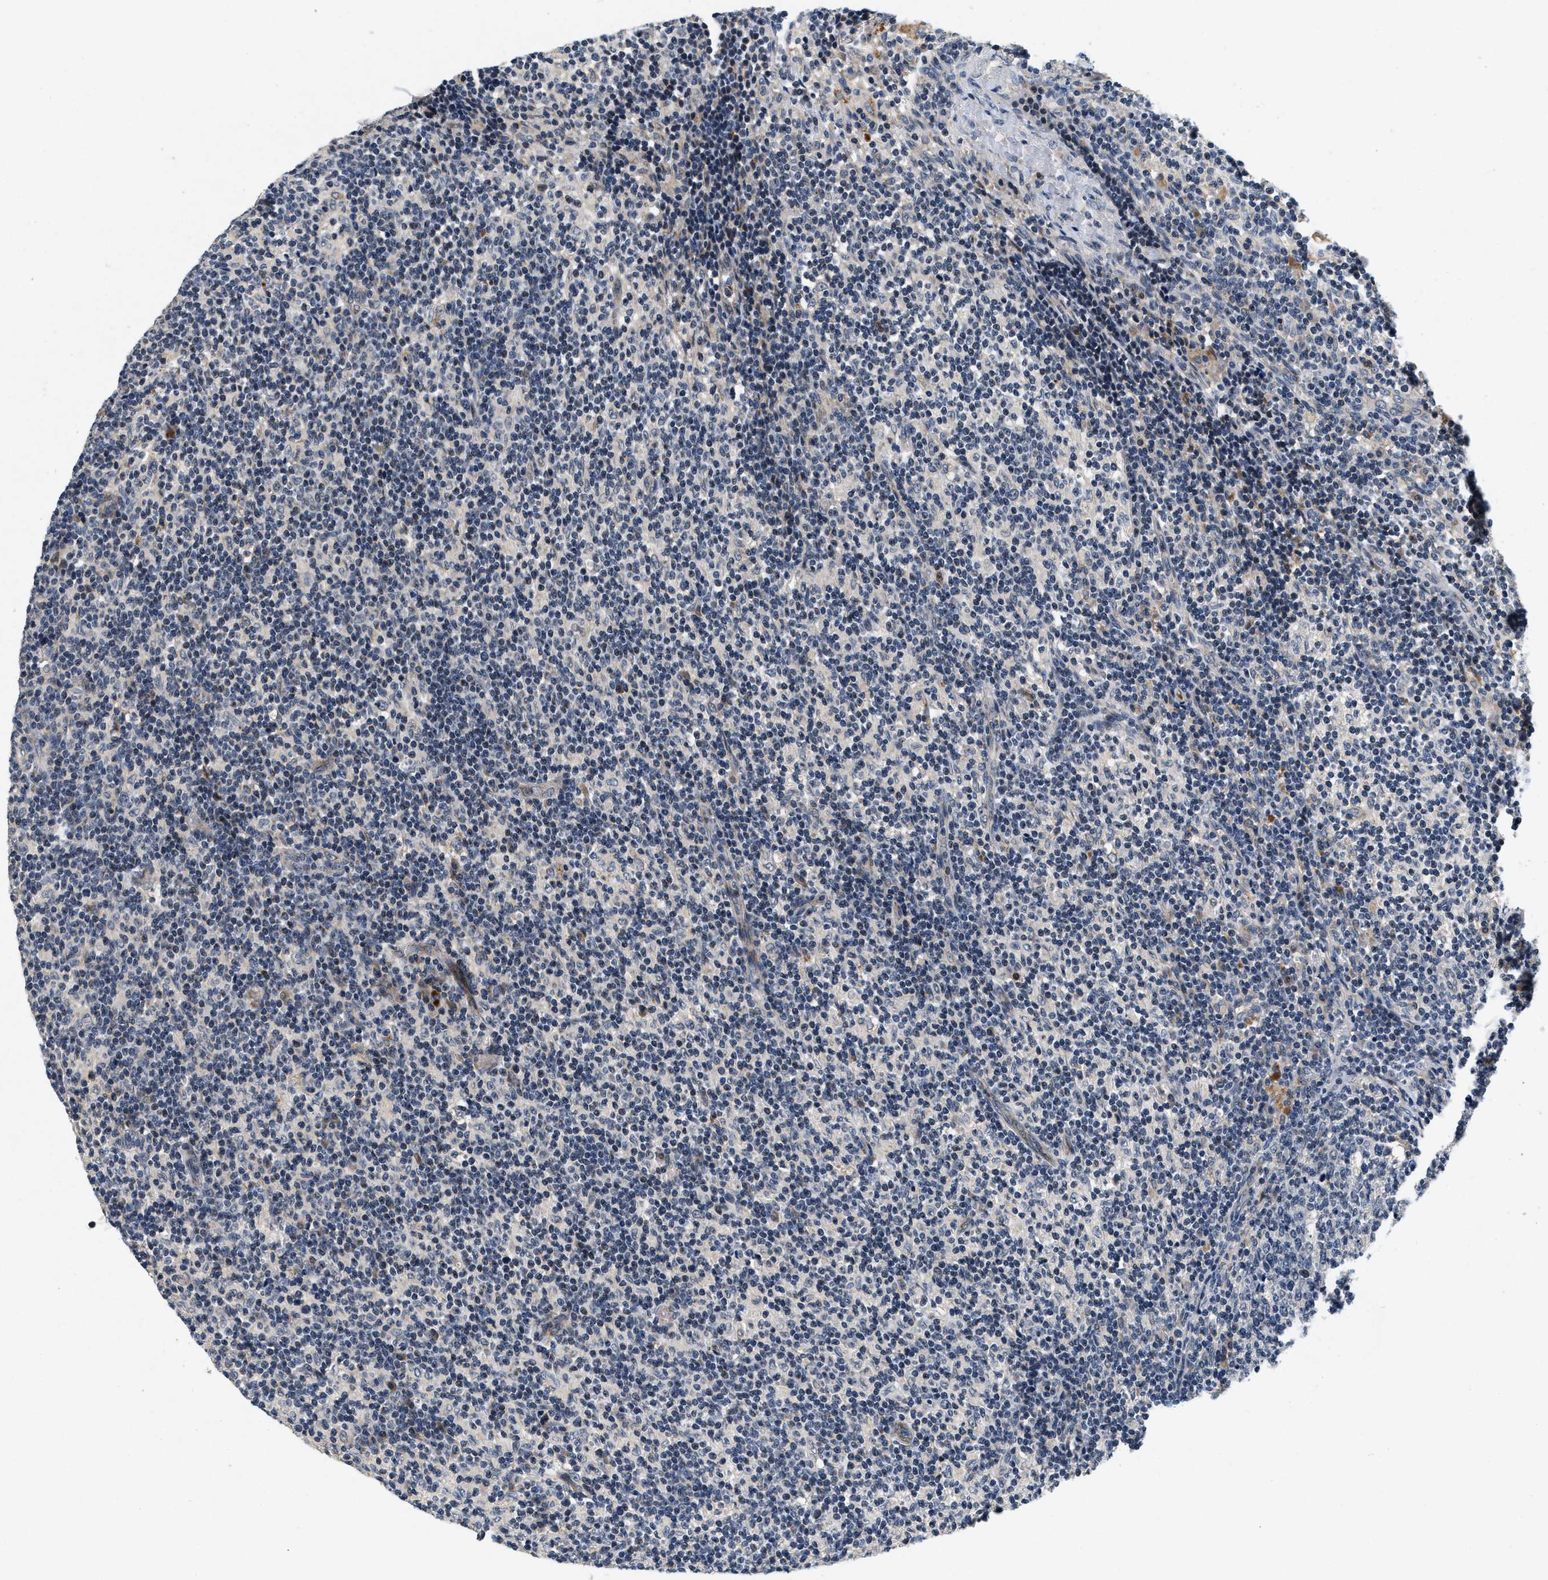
{"staining": {"intensity": "negative", "quantity": "none", "location": "none"}, "tissue": "lymph node", "cell_type": "Germinal center cells", "image_type": "normal", "snomed": [{"axis": "morphology", "description": "Normal tissue, NOS"}, {"axis": "morphology", "description": "Inflammation, NOS"}, {"axis": "topography", "description": "Lymph node"}], "caption": "Lymph node stained for a protein using IHC displays no positivity germinal center cells.", "gene": "PDP1", "patient": {"sex": "male", "age": 55}}